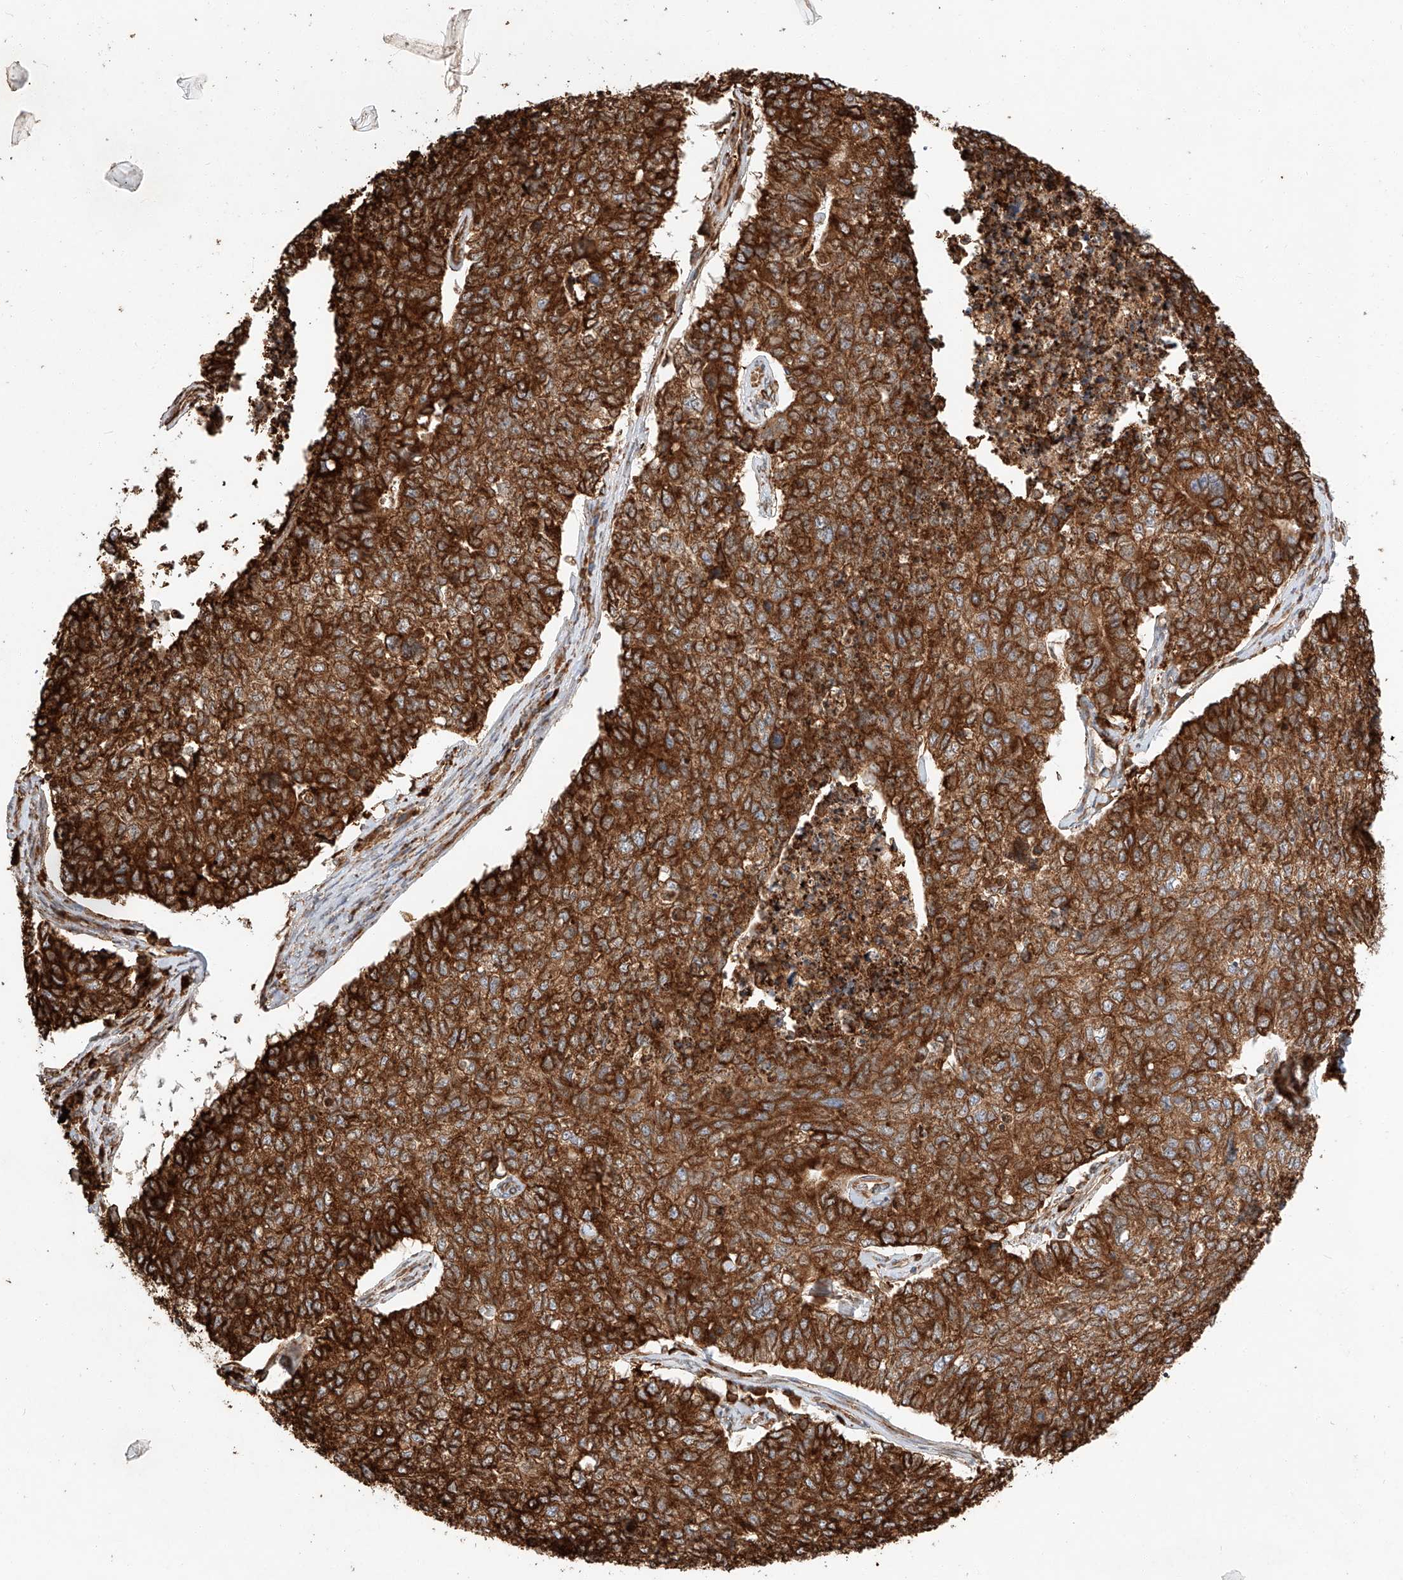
{"staining": {"intensity": "strong", "quantity": ">75%", "location": "cytoplasmic/membranous"}, "tissue": "cervical cancer", "cell_type": "Tumor cells", "image_type": "cancer", "snomed": [{"axis": "morphology", "description": "Squamous cell carcinoma, NOS"}, {"axis": "topography", "description": "Cervix"}], "caption": "Immunohistochemical staining of human cervical squamous cell carcinoma demonstrates strong cytoplasmic/membranous protein staining in approximately >75% of tumor cells.", "gene": "ZNF84", "patient": {"sex": "female", "age": 63}}